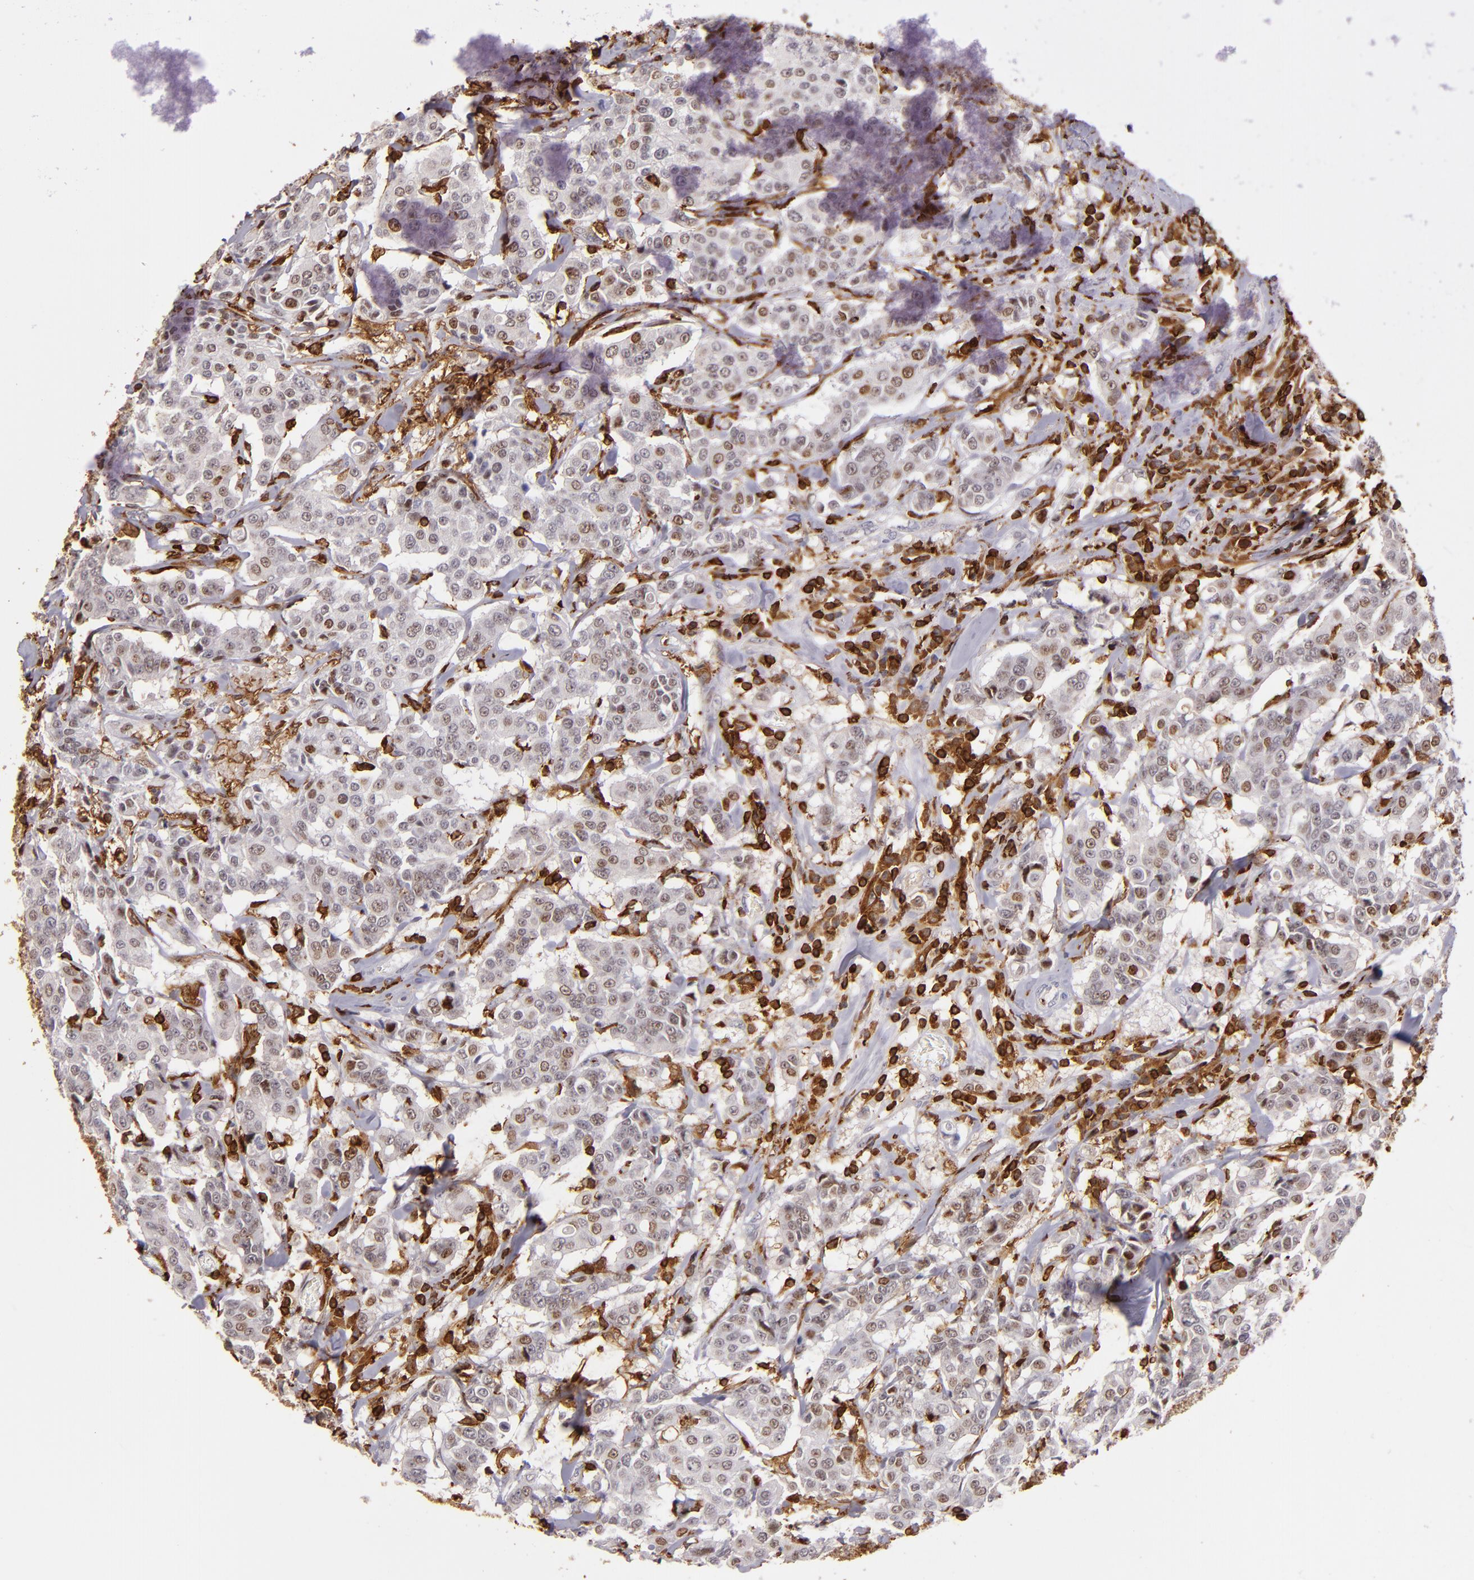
{"staining": {"intensity": "weak", "quantity": "25%-75%", "location": "cytoplasmic/membranous,nuclear"}, "tissue": "breast cancer", "cell_type": "Tumor cells", "image_type": "cancer", "snomed": [{"axis": "morphology", "description": "Duct carcinoma"}, {"axis": "topography", "description": "Breast"}], "caption": "Approximately 25%-75% of tumor cells in human breast cancer exhibit weak cytoplasmic/membranous and nuclear protein expression as visualized by brown immunohistochemical staining.", "gene": "WAS", "patient": {"sex": "female", "age": 27}}